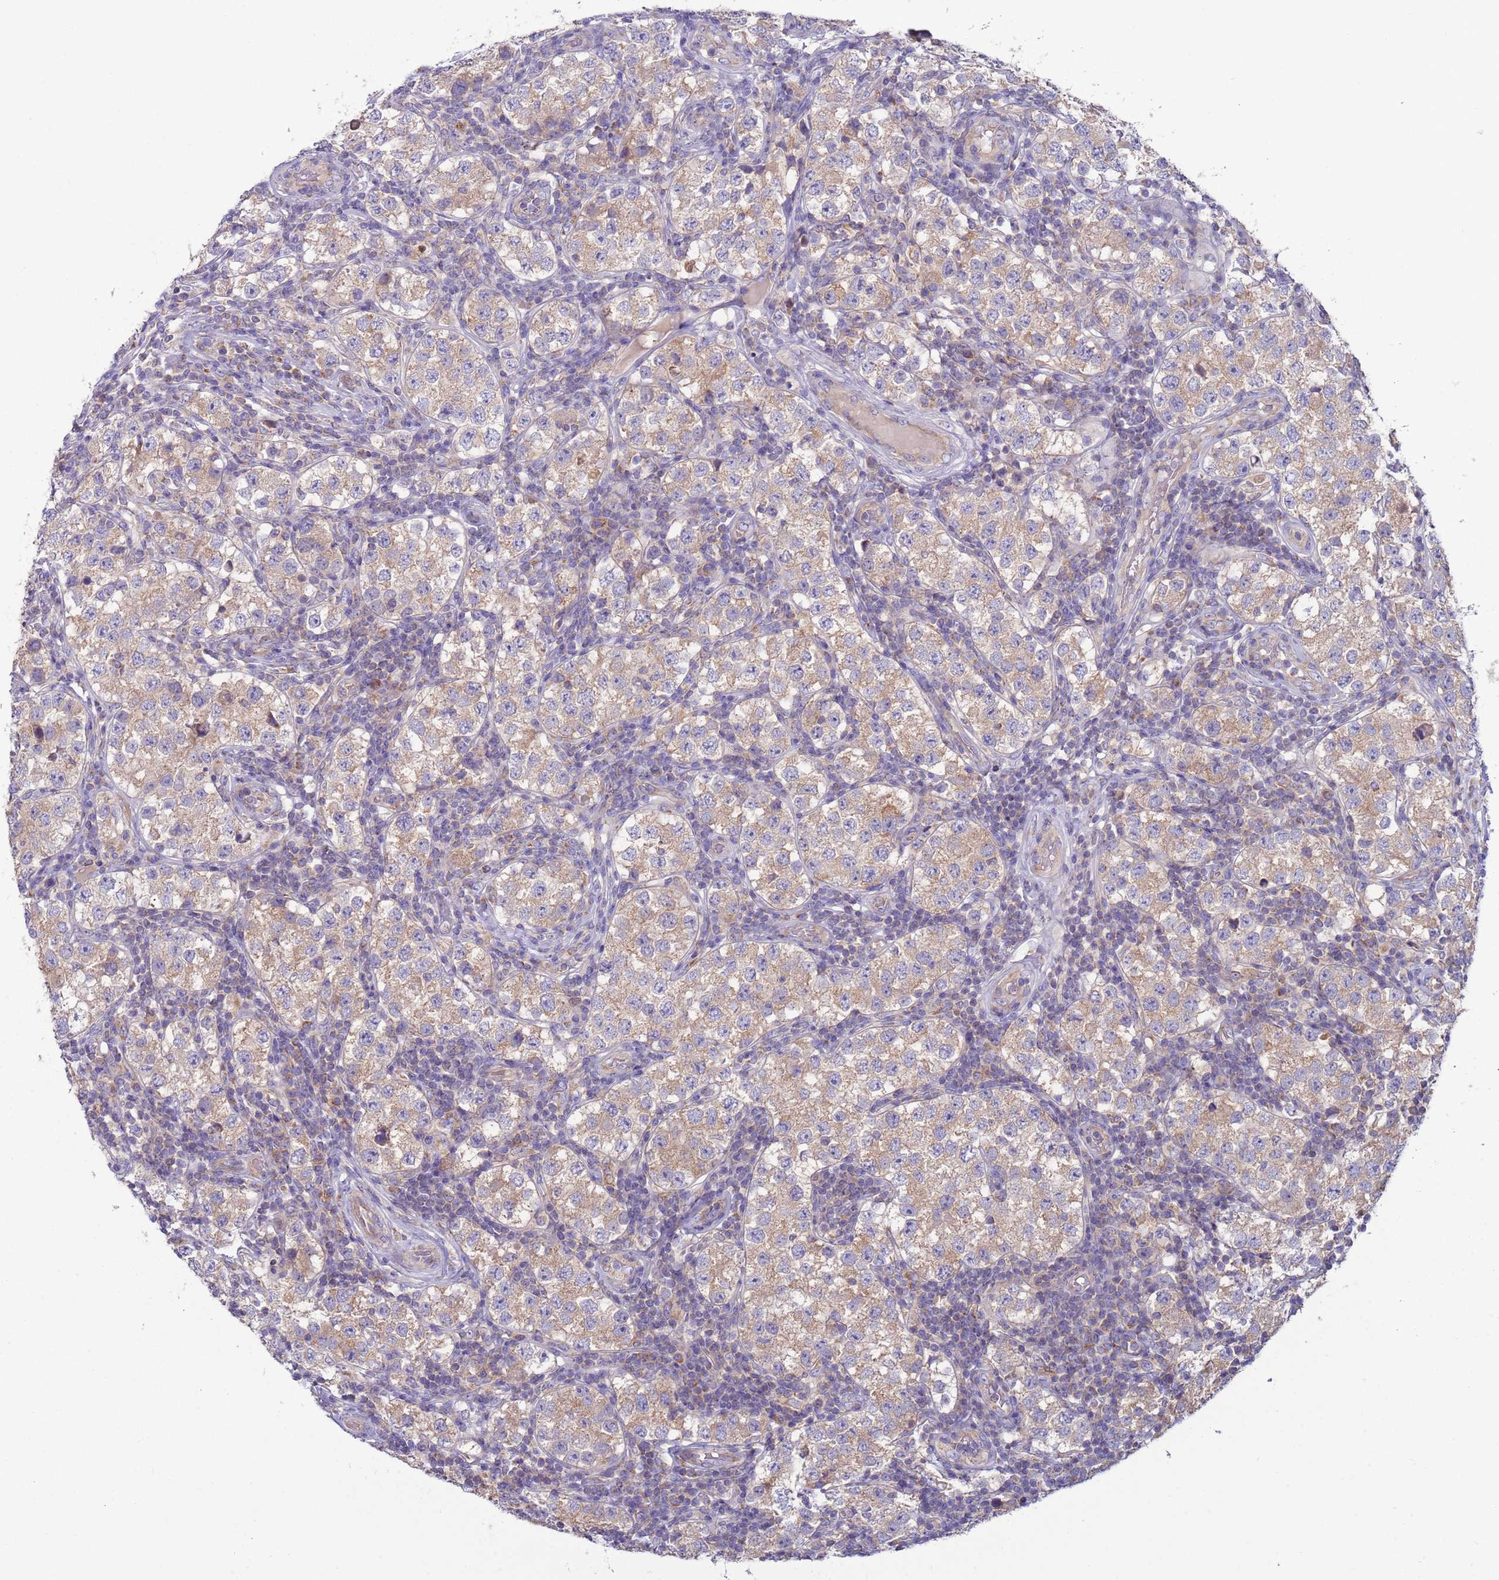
{"staining": {"intensity": "weak", "quantity": "25%-75%", "location": "cytoplasmic/membranous"}, "tissue": "testis cancer", "cell_type": "Tumor cells", "image_type": "cancer", "snomed": [{"axis": "morphology", "description": "Seminoma, NOS"}, {"axis": "topography", "description": "Testis"}], "caption": "A photomicrograph showing weak cytoplasmic/membranous positivity in approximately 25%-75% of tumor cells in testis seminoma, as visualized by brown immunohistochemical staining.", "gene": "UQCRQ", "patient": {"sex": "male", "age": 34}}